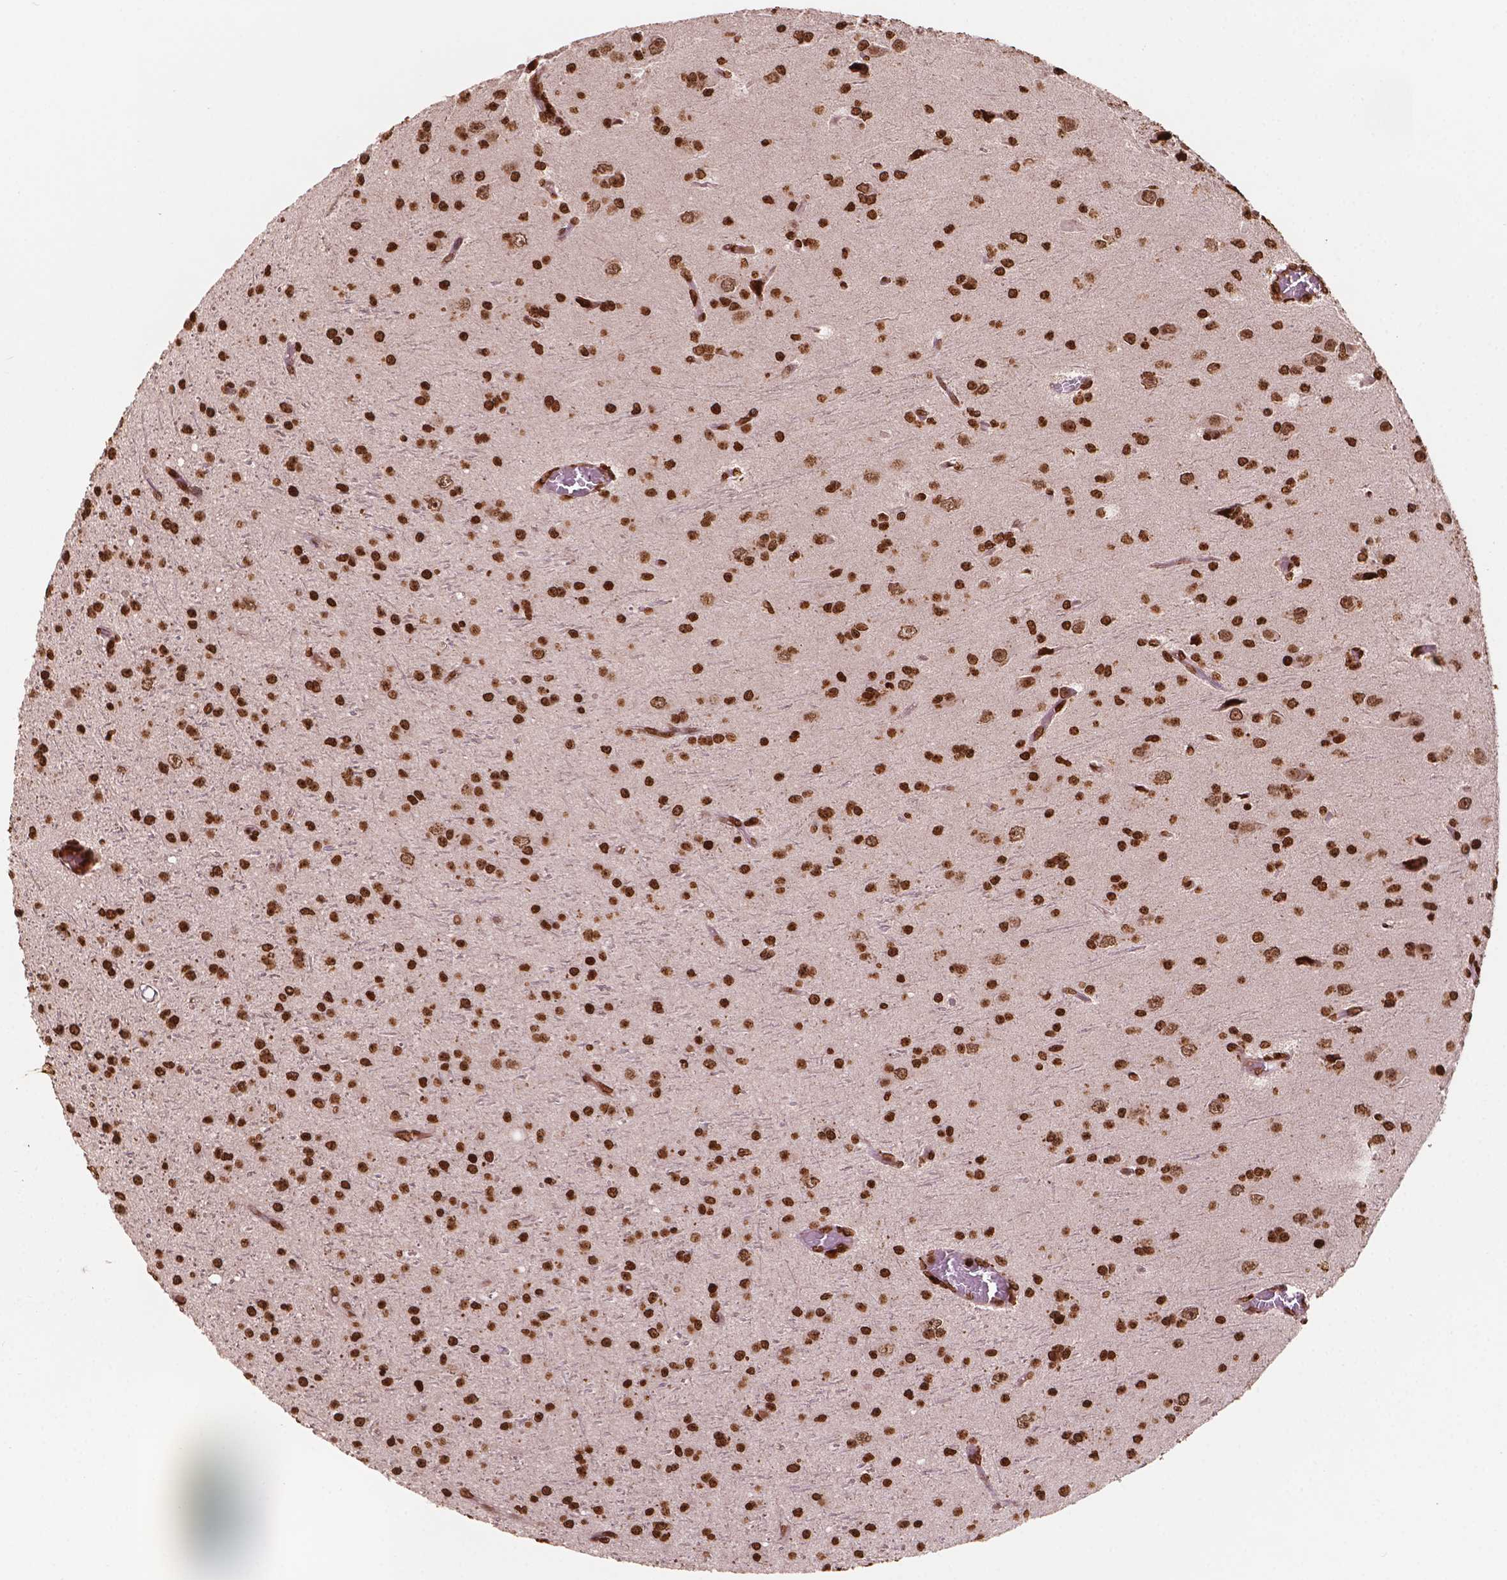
{"staining": {"intensity": "strong", "quantity": ">75%", "location": "nuclear"}, "tissue": "glioma", "cell_type": "Tumor cells", "image_type": "cancer", "snomed": [{"axis": "morphology", "description": "Glioma, malignant, Low grade"}, {"axis": "topography", "description": "Brain"}], "caption": "Glioma tissue reveals strong nuclear staining in approximately >75% of tumor cells, visualized by immunohistochemistry. The staining was performed using DAB (3,3'-diaminobenzidine) to visualize the protein expression in brown, while the nuclei were stained in blue with hematoxylin (Magnification: 20x).", "gene": "H3C7", "patient": {"sex": "male", "age": 27}}